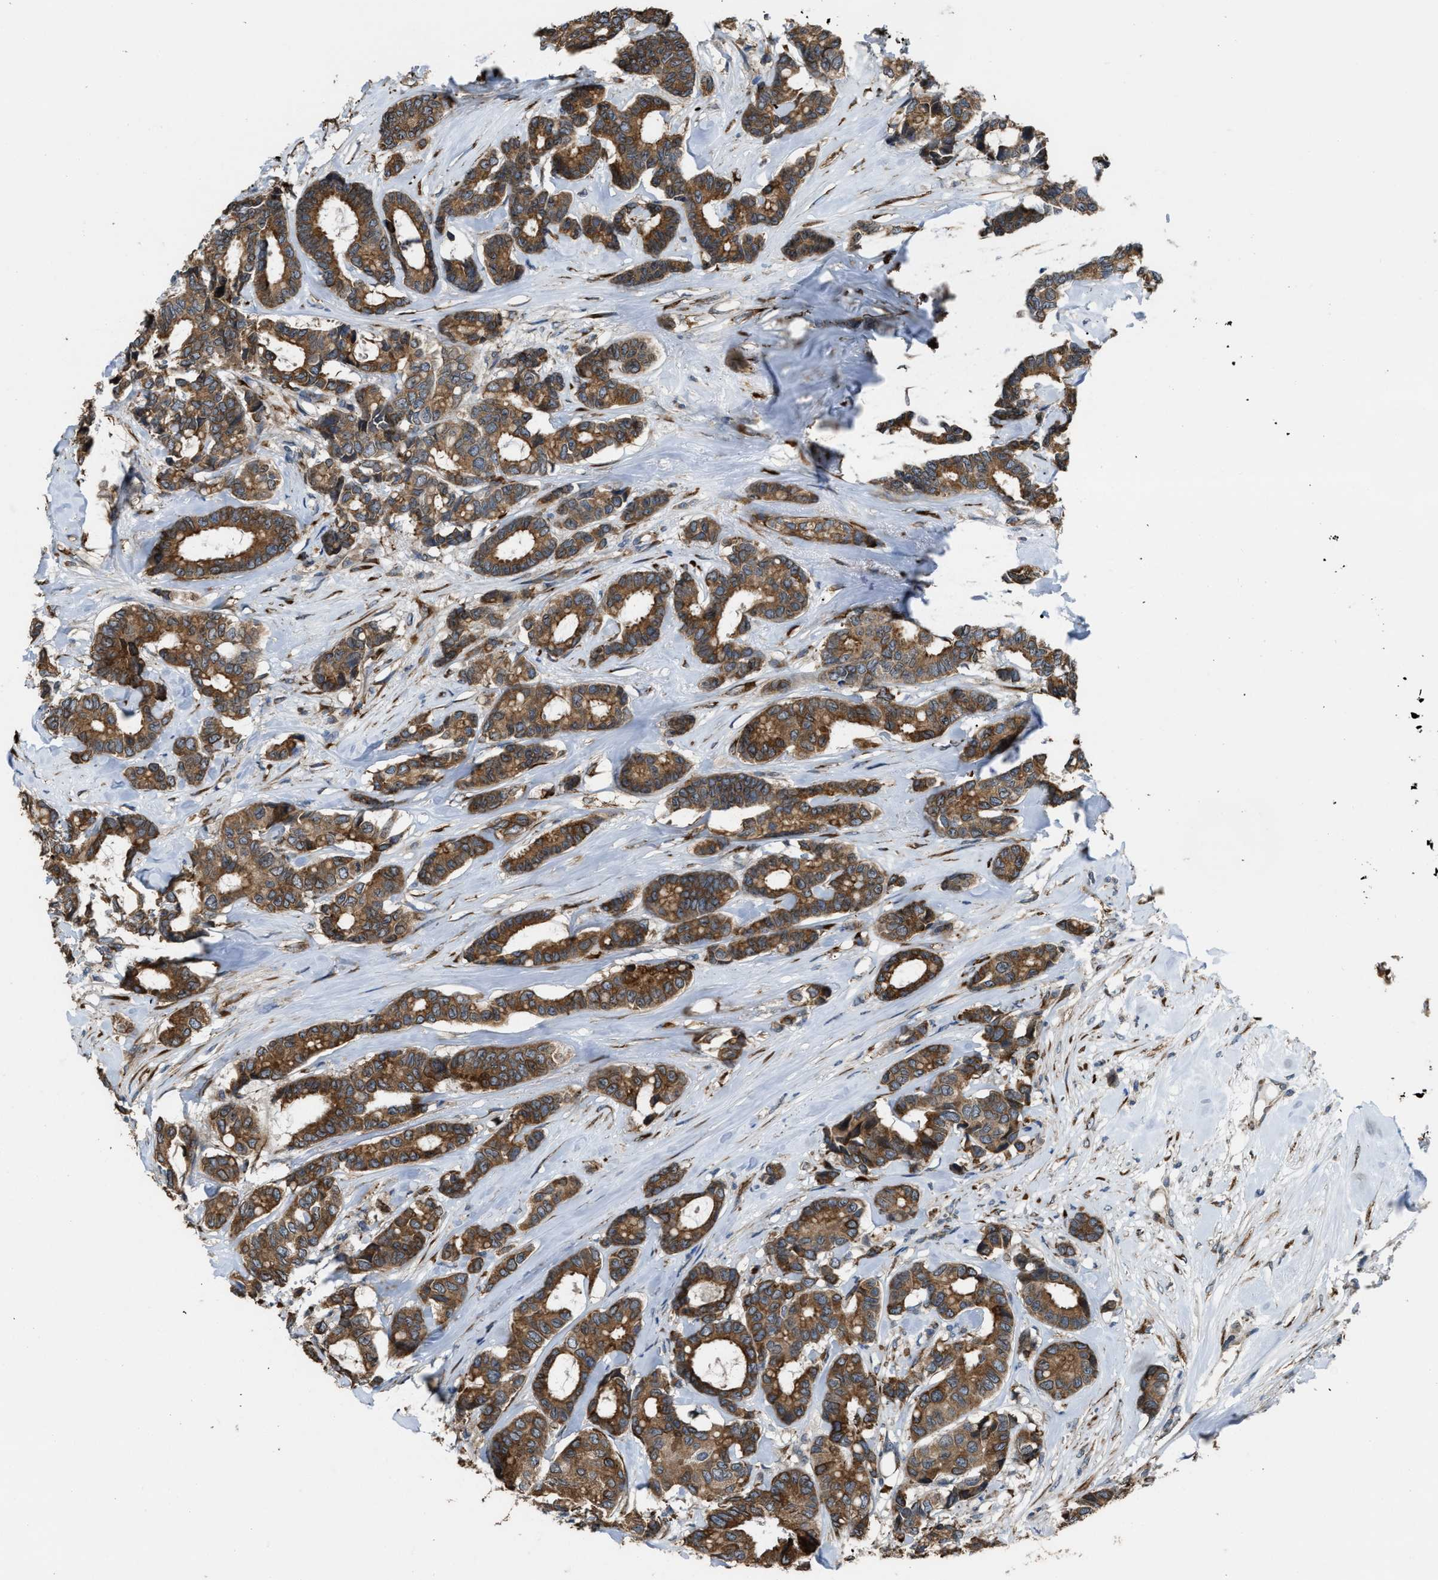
{"staining": {"intensity": "moderate", "quantity": ">75%", "location": "cytoplasmic/membranous"}, "tissue": "breast cancer", "cell_type": "Tumor cells", "image_type": "cancer", "snomed": [{"axis": "morphology", "description": "Duct carcinoma"}, {"axis": "topography", "description": "Breast"}], "caption": "An image of human breast infiltrating ductal carcinoma stained for a protein exhibits moderate cytoplasmic/membranous brown staining in tumor cells.", "gene": "SELENOM", "patient": {"sex": "female", "age": 87}}